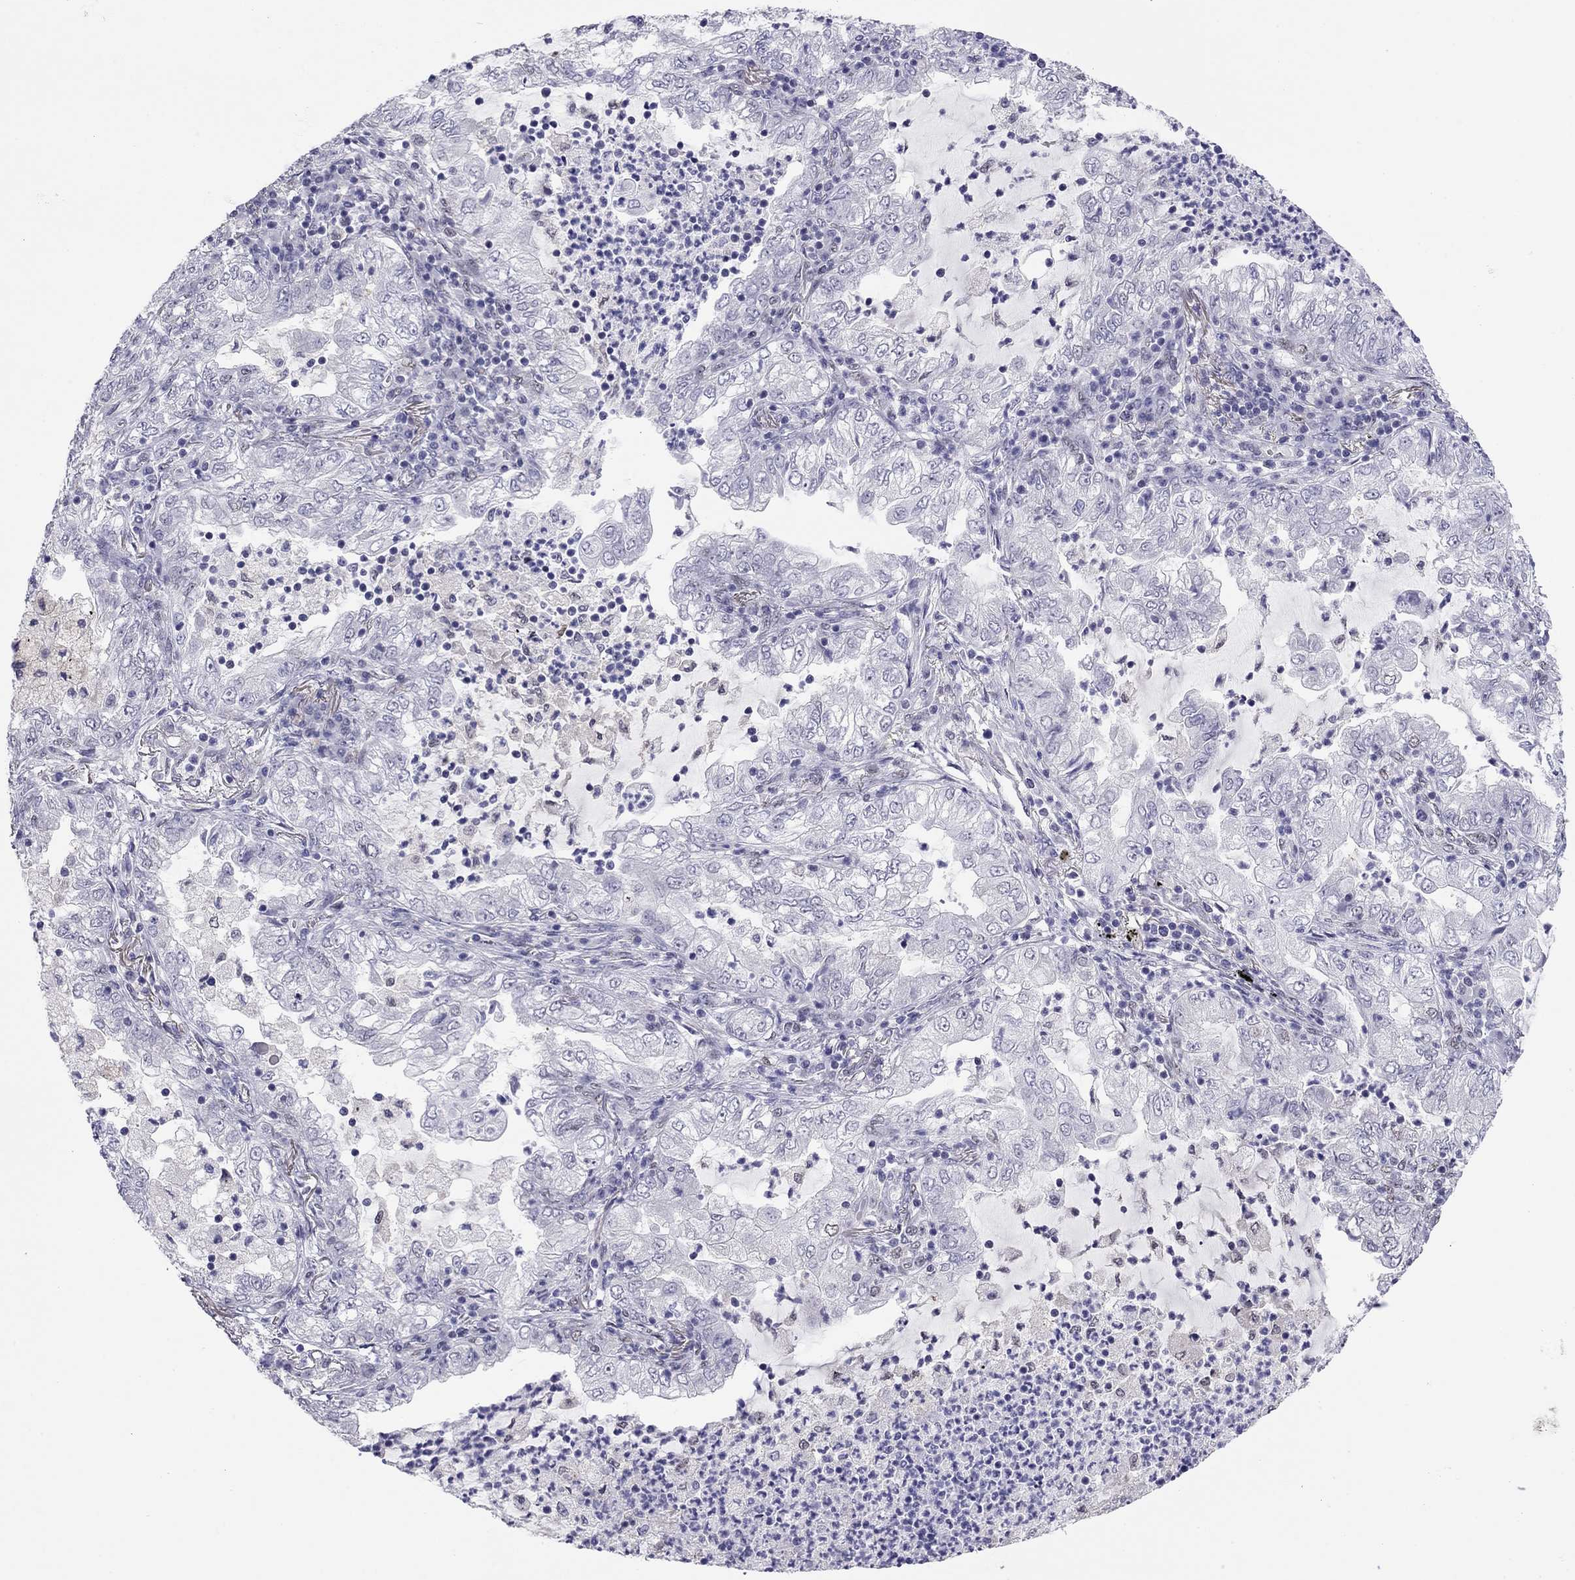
{"staining": {"intensity": "negative", "quantity": "none", "location": "none"}, "tissue": "lung cancer", "cell_type": "Tumor cells", "image_type": "cancer", "snomed": [{"axis": "morphology", "description": "Adenocarcinoma, NOS"}, {"axis": "topography", "description": "Lung"}], "caption": "IHC histopathology image of neoplastic tissue: human adenocarcinoma (lung) stained with DAB reveals no significant protein positivity in tumor cells.", "gene": "DOT1L", "patient": {"sex": "female", "age": 73}}